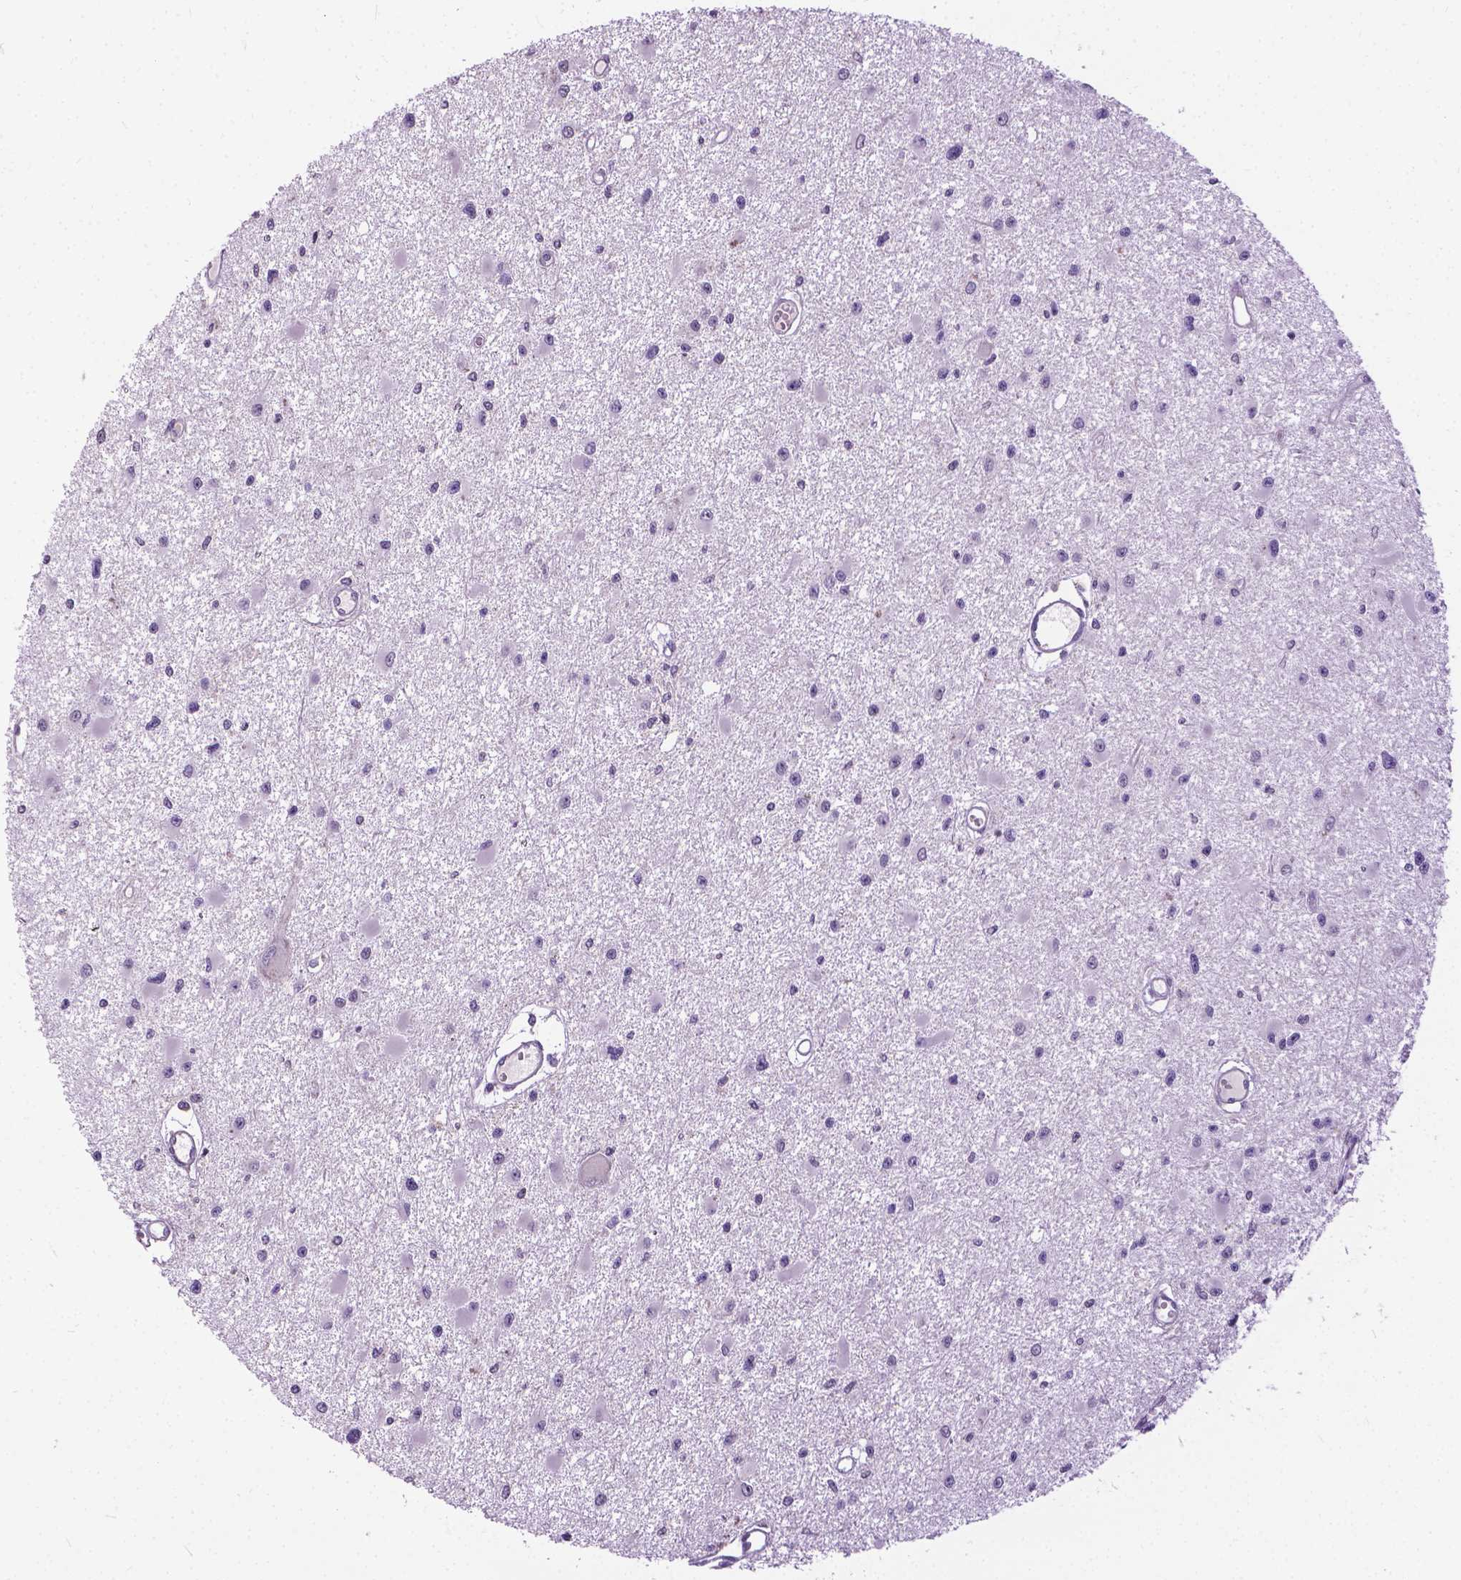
{"staining": {"intensity": "negative", "quantity": "none", "location": "none"}, "tissue": "glioma", "cell_type": "Tumor cells", "image_type": "cancer", "snomed": [{"axis": "morphology", "description": "Glioma, malignant, High grade"}, {"axis": "topography", "description": "Brain"}], "caption": "Histopathology image shows no protein expression in tumor cells of high-grade glioma (malignant) tissue.", "gene": "JAK3", "patient": {"sex": "male", "age": 54}}